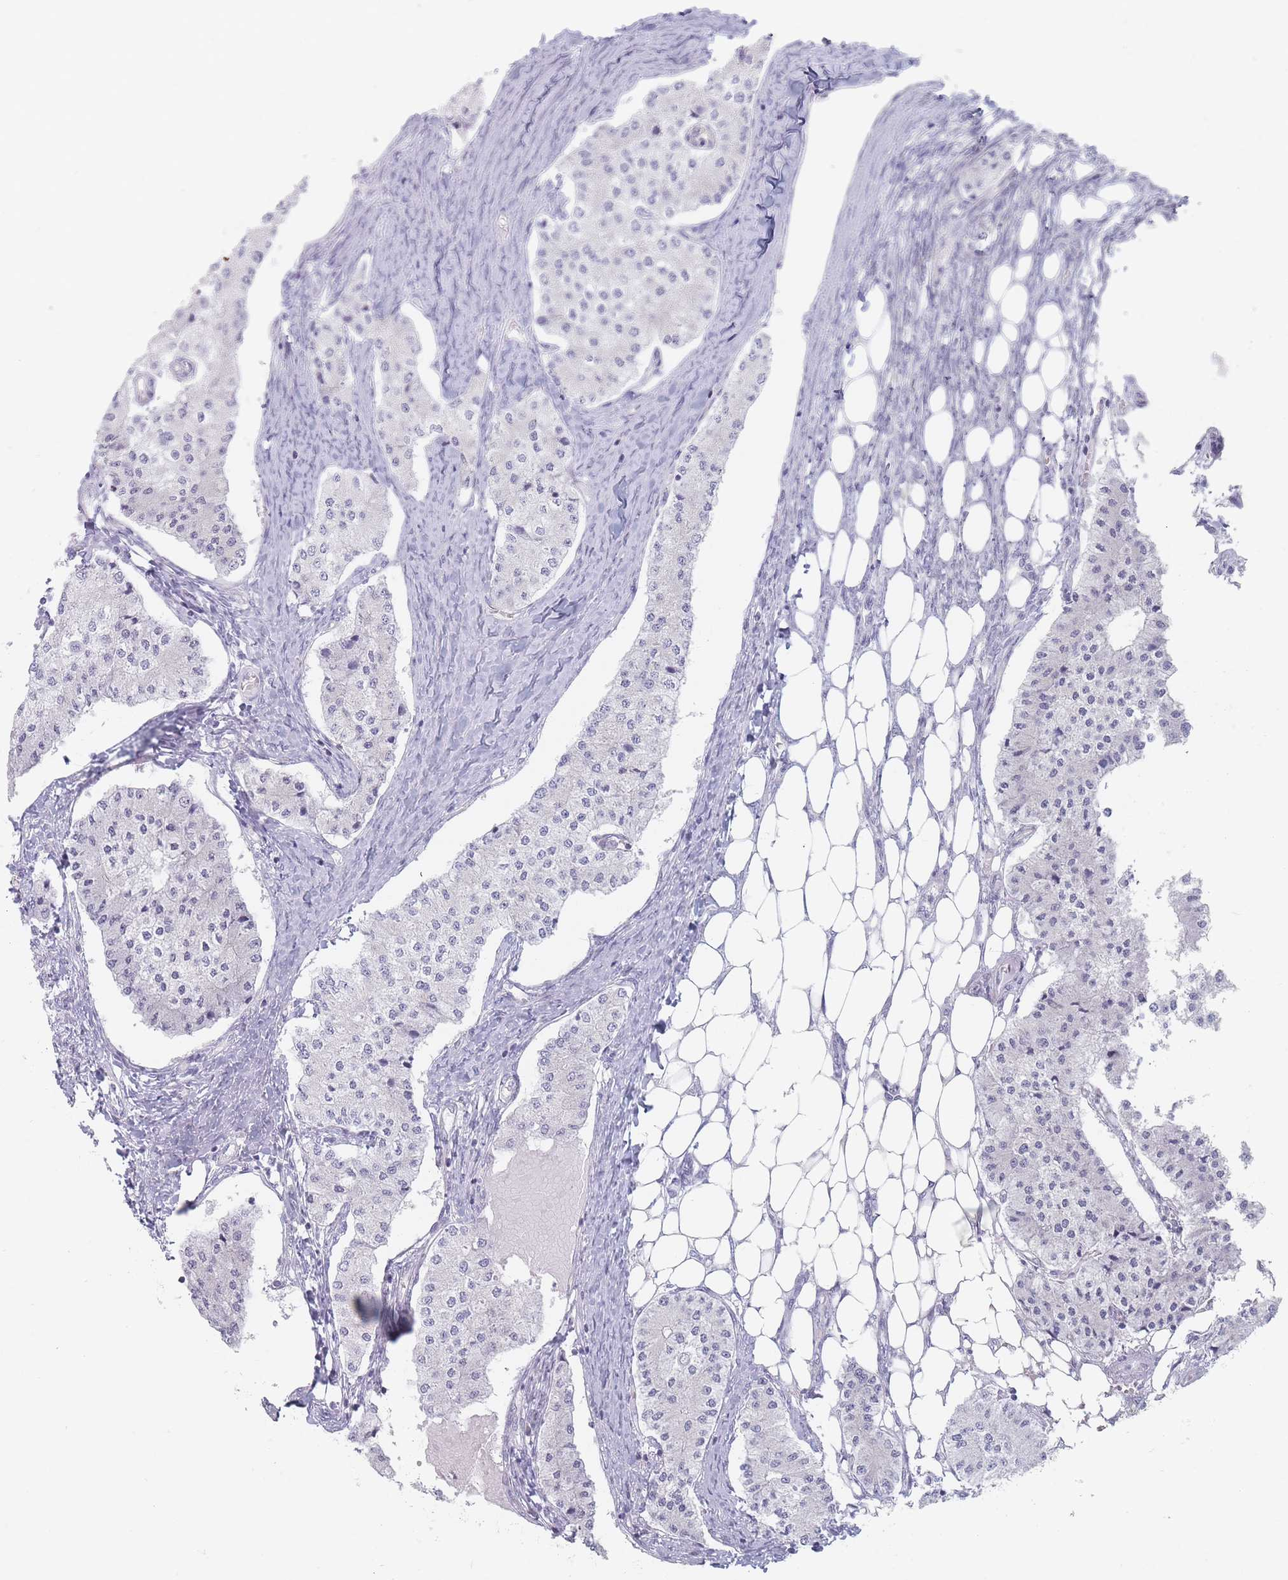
{"staining": {"intensity": "negative", "quantity": "none", "location": "none"}, "tissue": "carcinoid", "cell_type": "Tumor cells", "image_type": "cancer", "snomed": [{"axis": "morphology", "description": "Carcinoid, malignant, NOS"}, {"axis": "topography", "description": "Colon"}], "caption": "Tumor cells are negative for brown protein staining in carcinoid (malignant).", "gene": "MAP1S", "patient": {"sex": "female", "age": 52}}